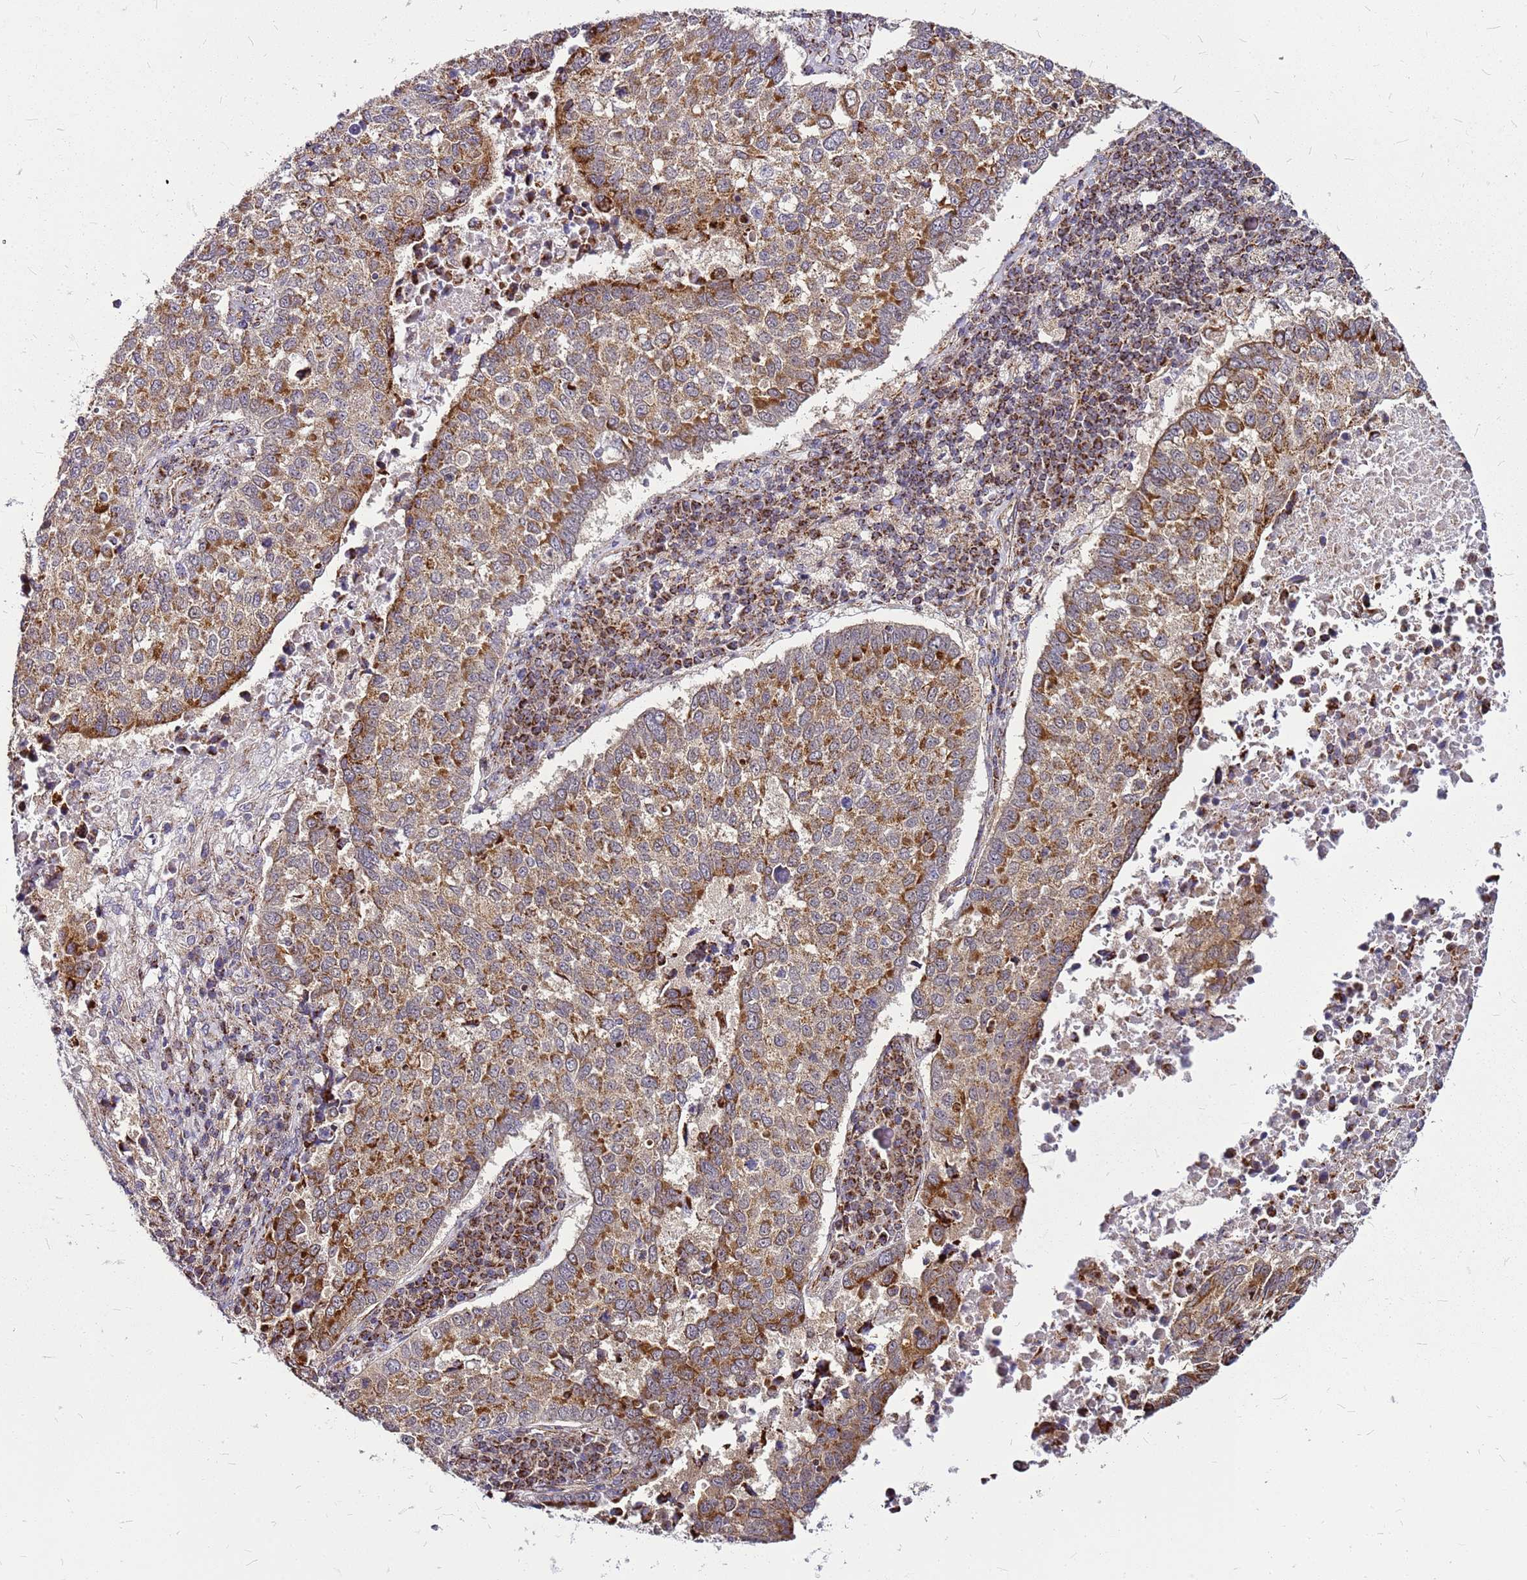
{"staining": {"intensity": "moderate", "quantity": ">75%", "location": "cytoplasmic/membranous"}, "tissue": "lung cancer", "cell_type": "Tumor cells", "image_type": "cancer", "snomed": [{"axis": "morphology", "description": "Squamous cell carcinoma, NOS"}, {"axis": "topography", "description": "Lung"}], "caption": "Human squamous cell carcinoma (lung) stained for a protein (brown) shows moderate cytoplasmic/membranous positive positivity in approximately >75% of tumor cells.", "gene": "OR51T1", "patient": {"sex": "male", "age": 73}}